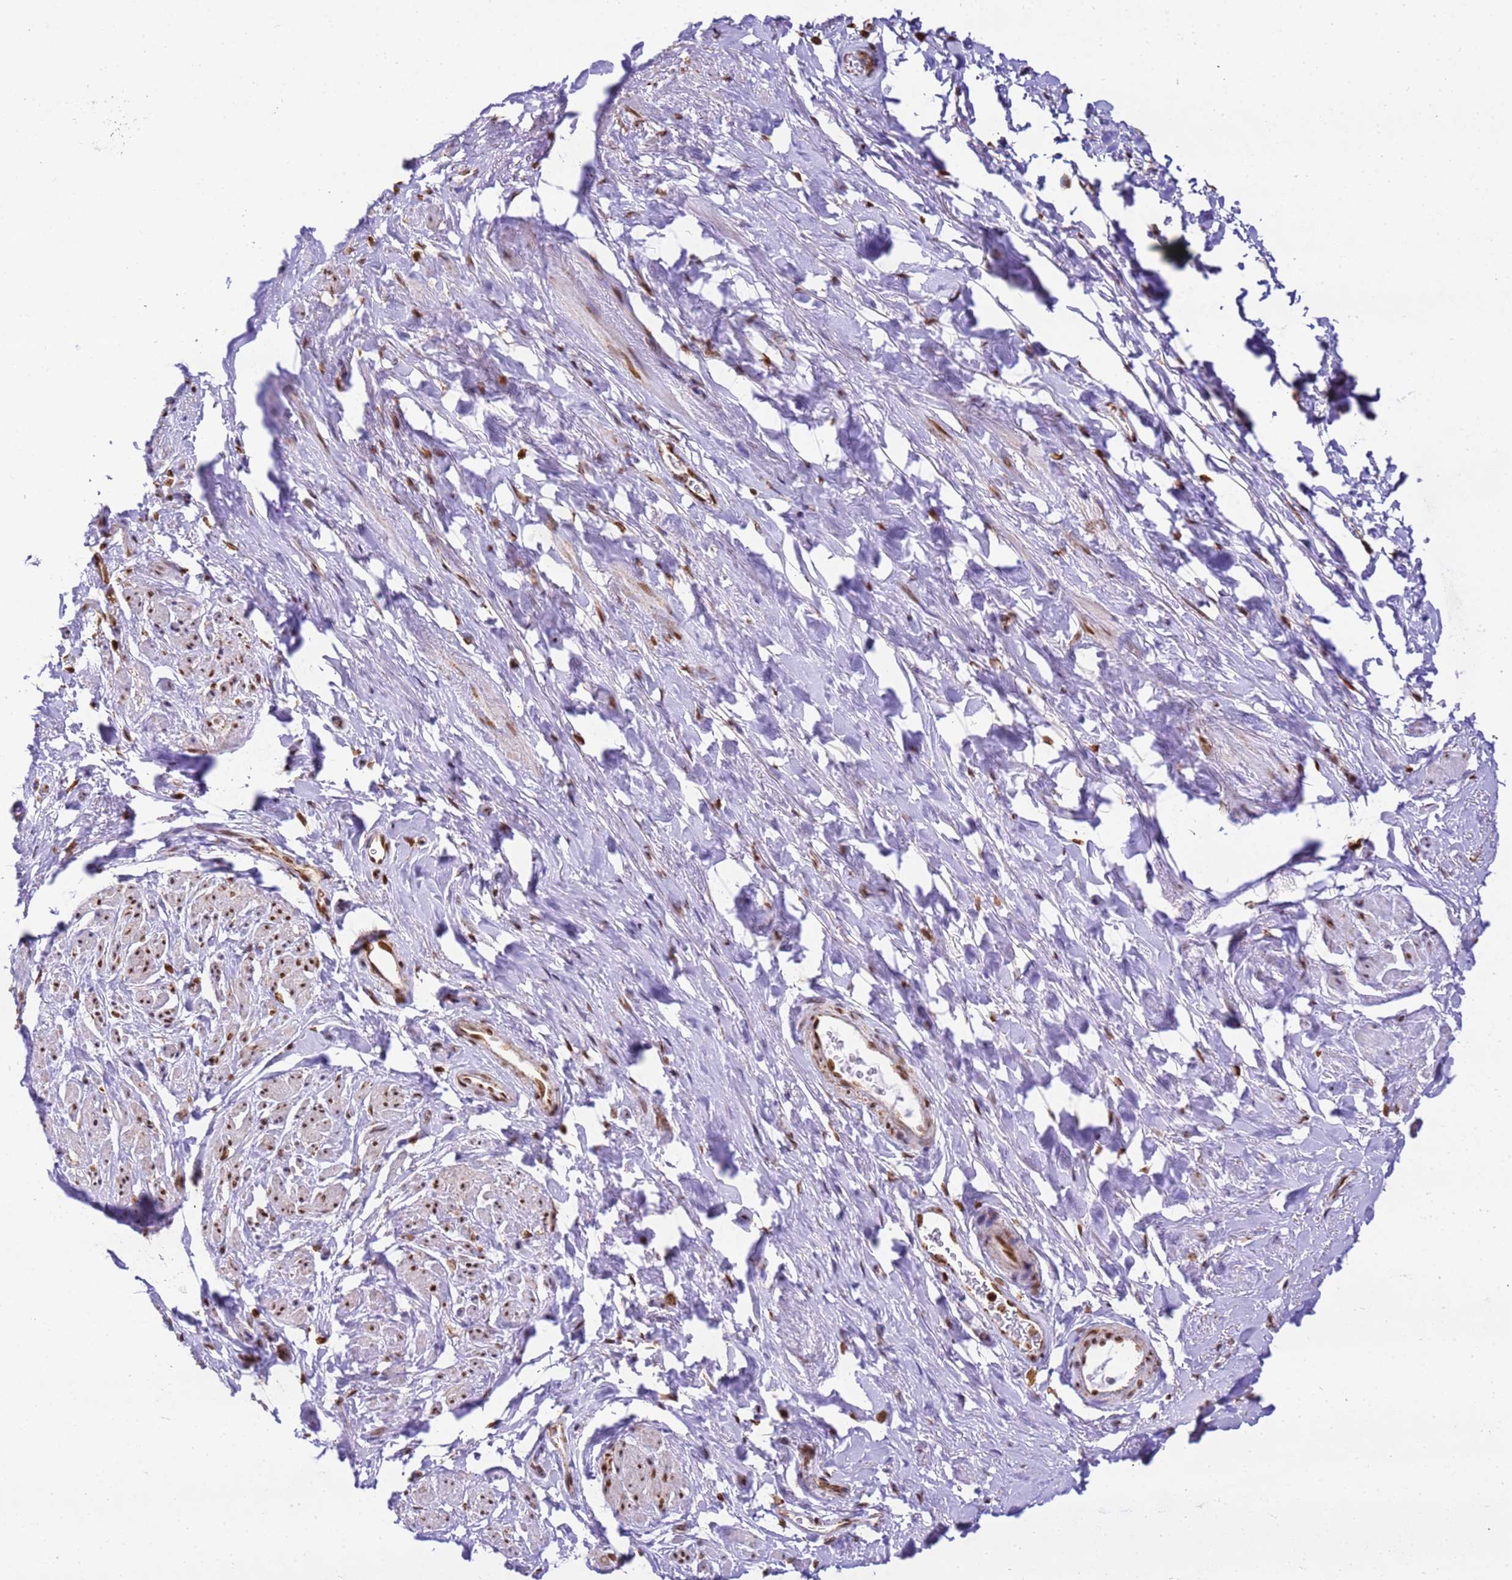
{"staining": {"intensity": "moderate", "quantity": "25%-75%", "location": "cytoplasmic/membranous,nuclear"}, "tissue": "smooth muscle", "cell_type": "Smooth muscle cells", "image_type": "normal", "snomed": [{"axis": "morphology", "description": "Normal tissue, NOS"}, {"axis": "topography", "description": "Smooth muscle"}, {"axis": "topography", "description": "Peripheral nerve tissue"}], "caption": "Immunohistochemistry (IHC) photomicrograph of unremarkable smooth muscle: human smooth muscle stained using IHC exhibits medium levels of moderate protein expression localized specifically in the cytoplasmic/membranous,nuclear of smooth muscle cells, appearing as a cytoplasmic/membranous,nuclear brown color.", "gene": "HSPE1", "patient": {"sex": "male", "age": 69}}